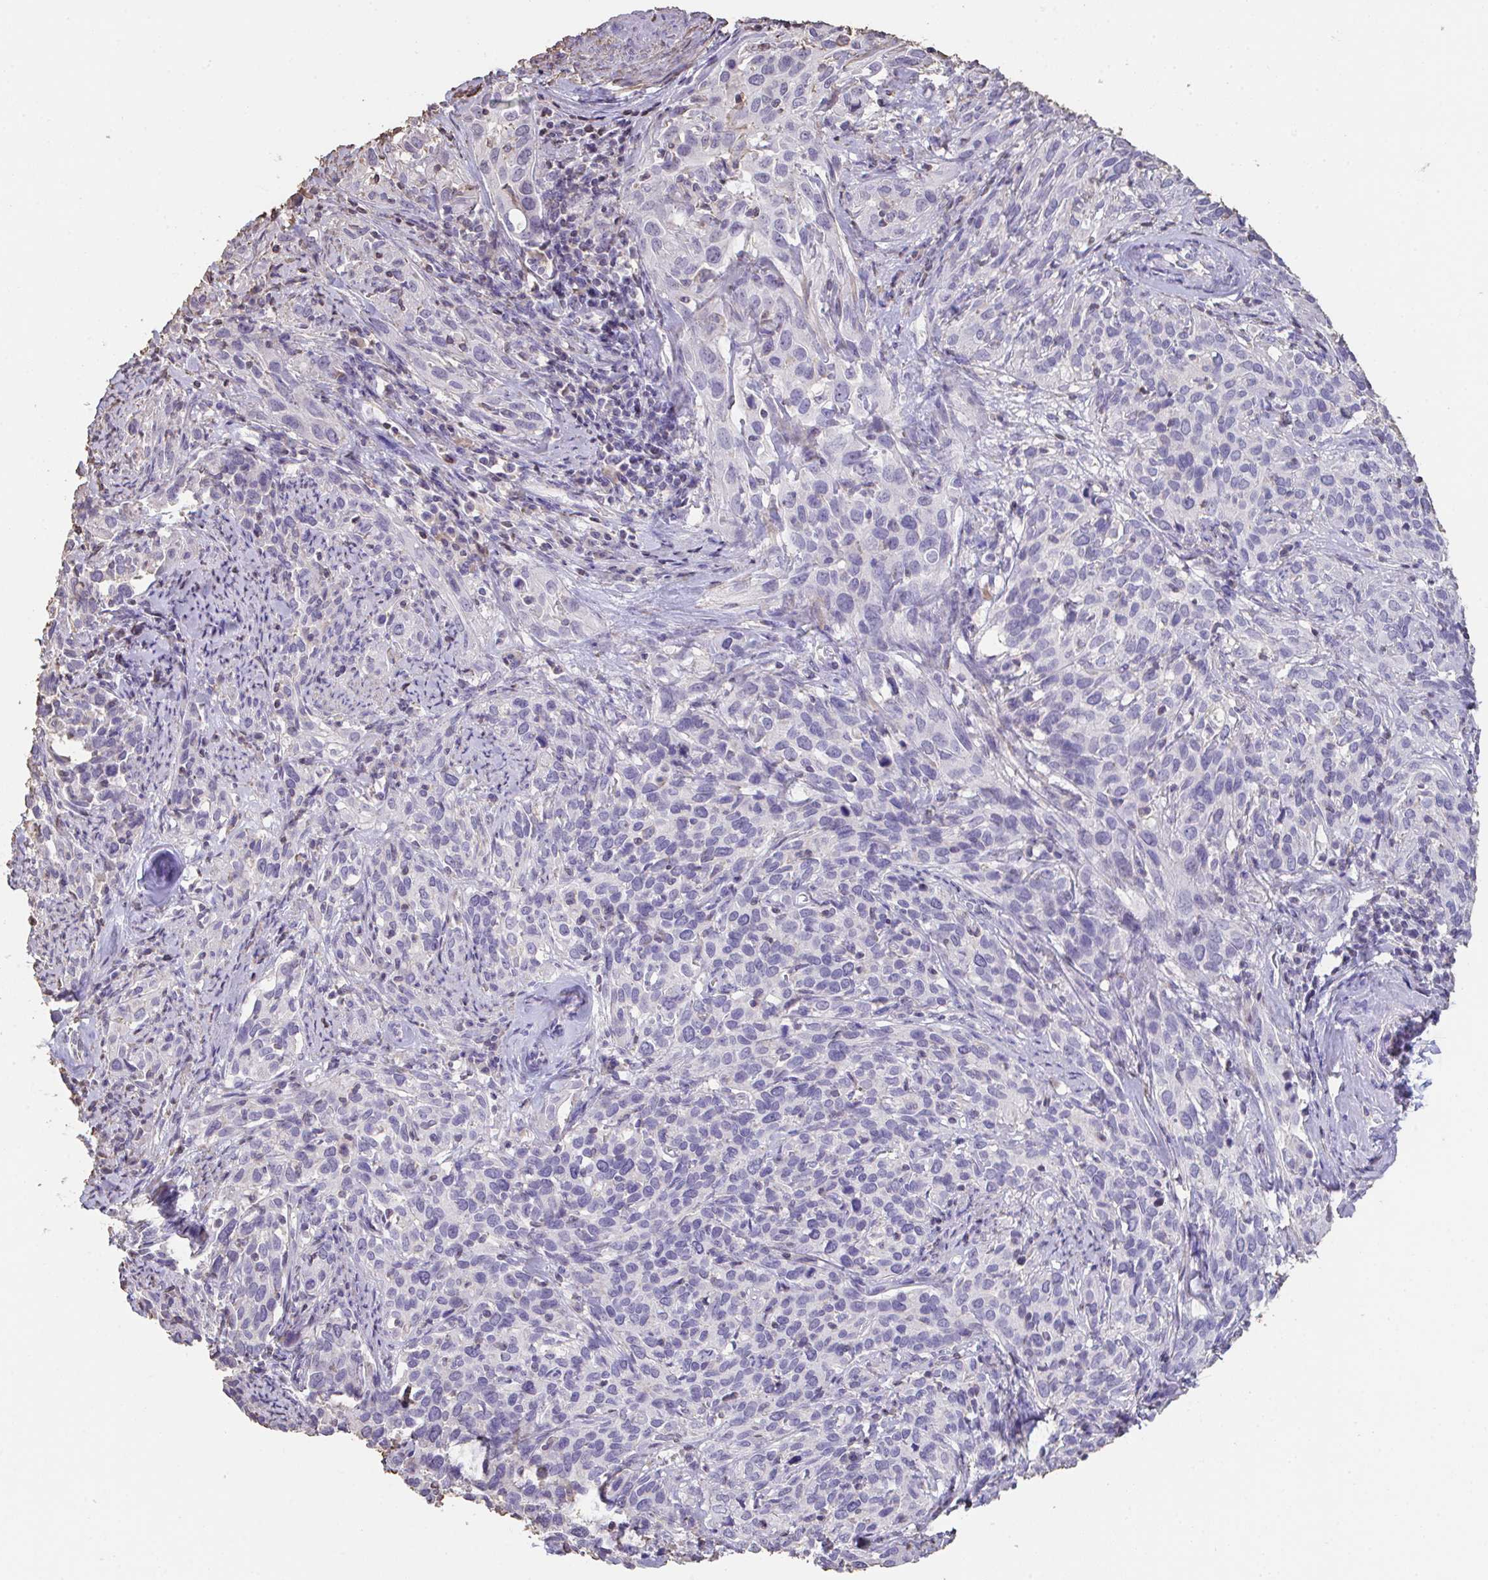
{"staining": {"intensity": "negative", "quantity": "none", "location": "none"}, "tissue": "cervical cancer", "cell_type": "Tumor cells", "image_type": "cancer", "snomed": [{"axis": "morphology", "description": "Normal tissue, NOS"}, {"axis": "morphology", "description": "Squamous cell carcinoma, NOS"}, {"axis": "topography", "description": "Cervix"}], "caption": "A photomicrograph of cervical cancer (squamous cell carcinoma) stained for a protein exhibits no brown staining in tumor cells.", "gene": "IL23R", "patient": {"sex": "female", "age": 51}}